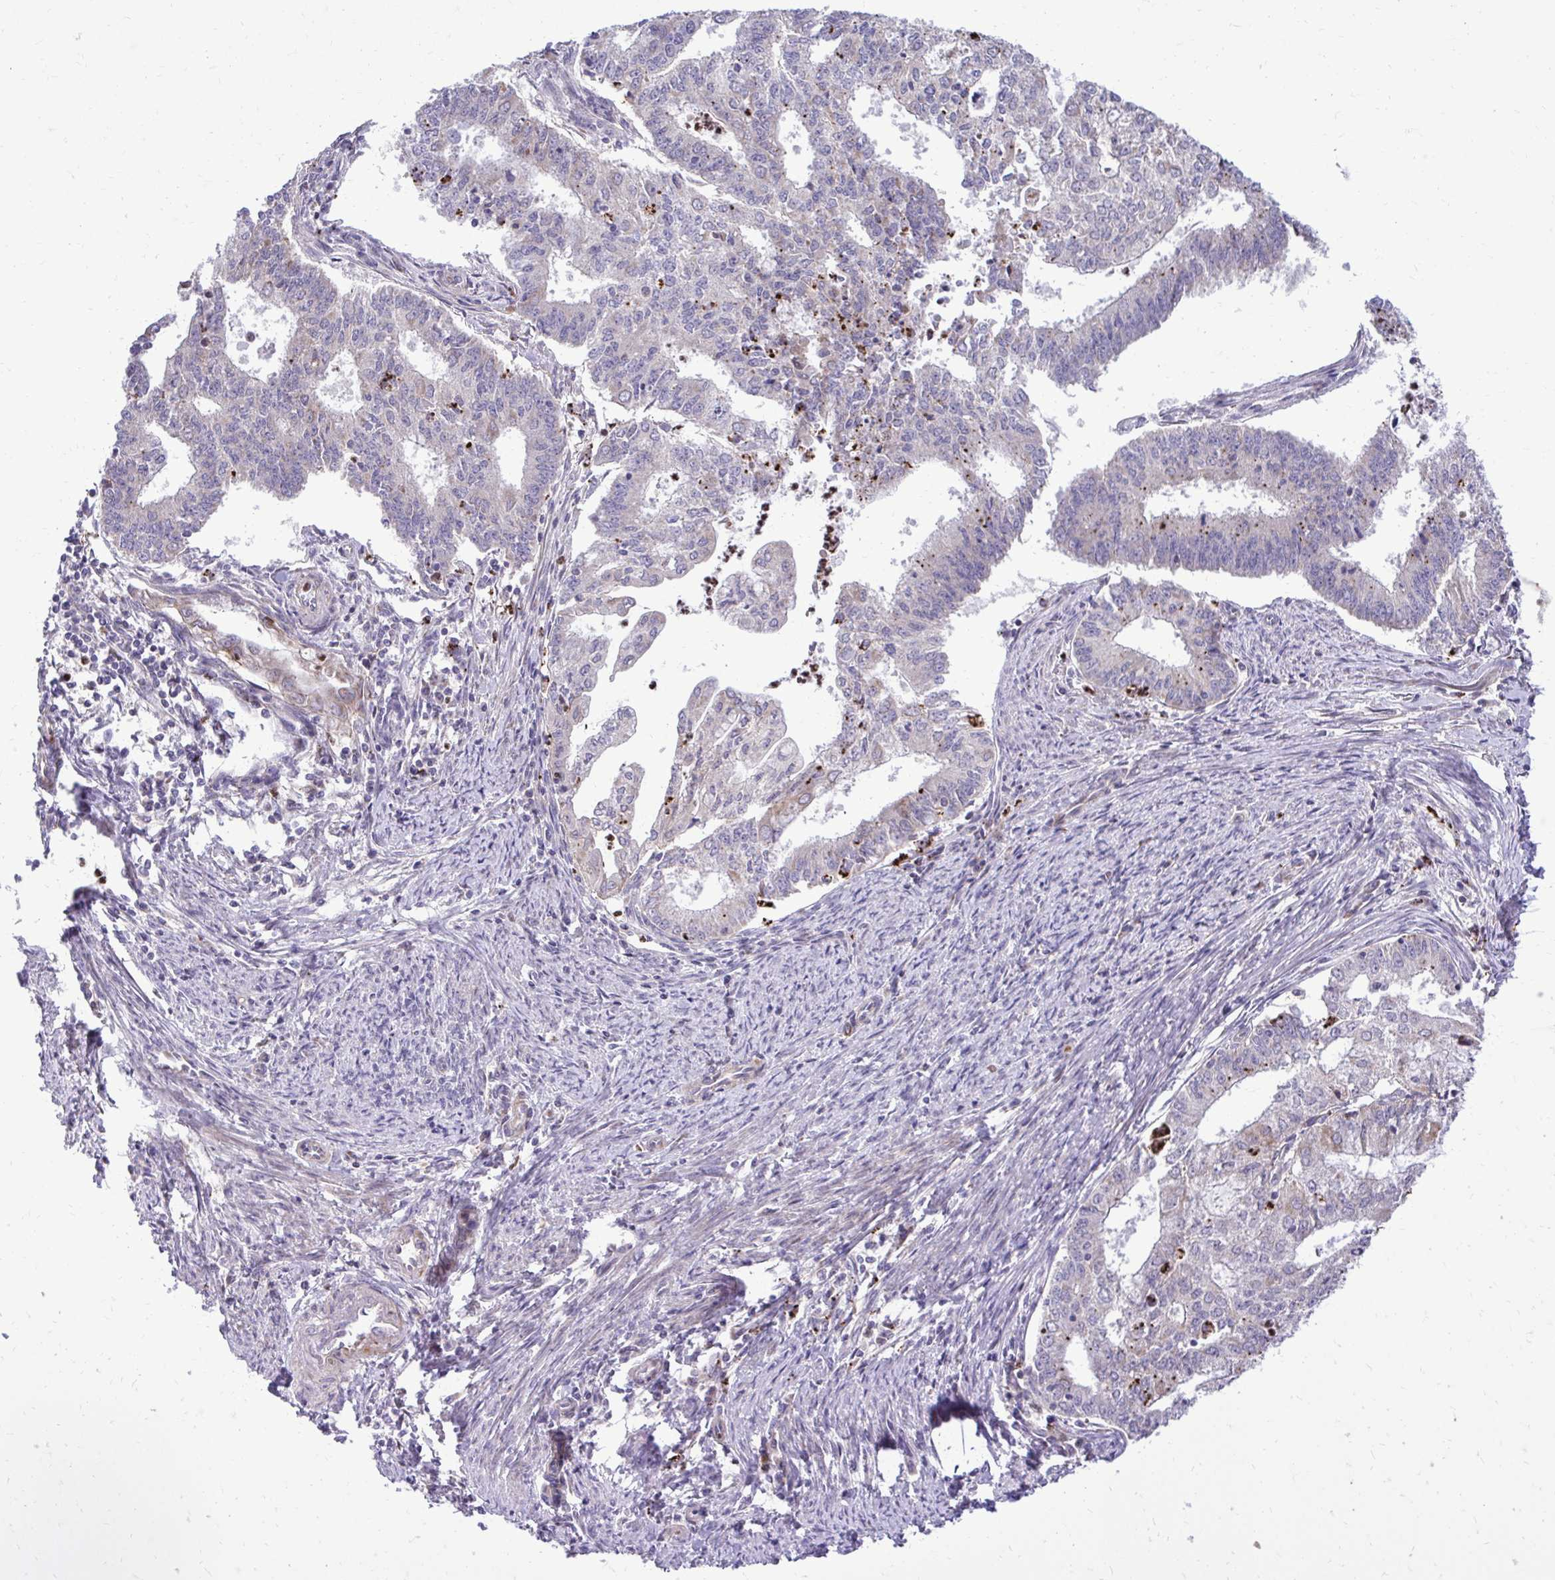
{"staining": {"intensity": "weak", "quantity": "<25%", "location": "cytoplasmic/membranous"}, "tissue": "endometrial cancer", "cell_type": "Tumor cells", "image_type": "cancer", "snomed": [{"axis": "morphology", "description": "Adenocarcinoma, NOS"}, {"axis": "topography", "description": "Endometrium"}], "caption": "Image shows no protein positivity in tumor cells of adenocarcinoma (endometrial) tissue. Nuclei are stained in blue.", "gene": "ABCC3", "patient": {"sex": "female", "age": 61}}